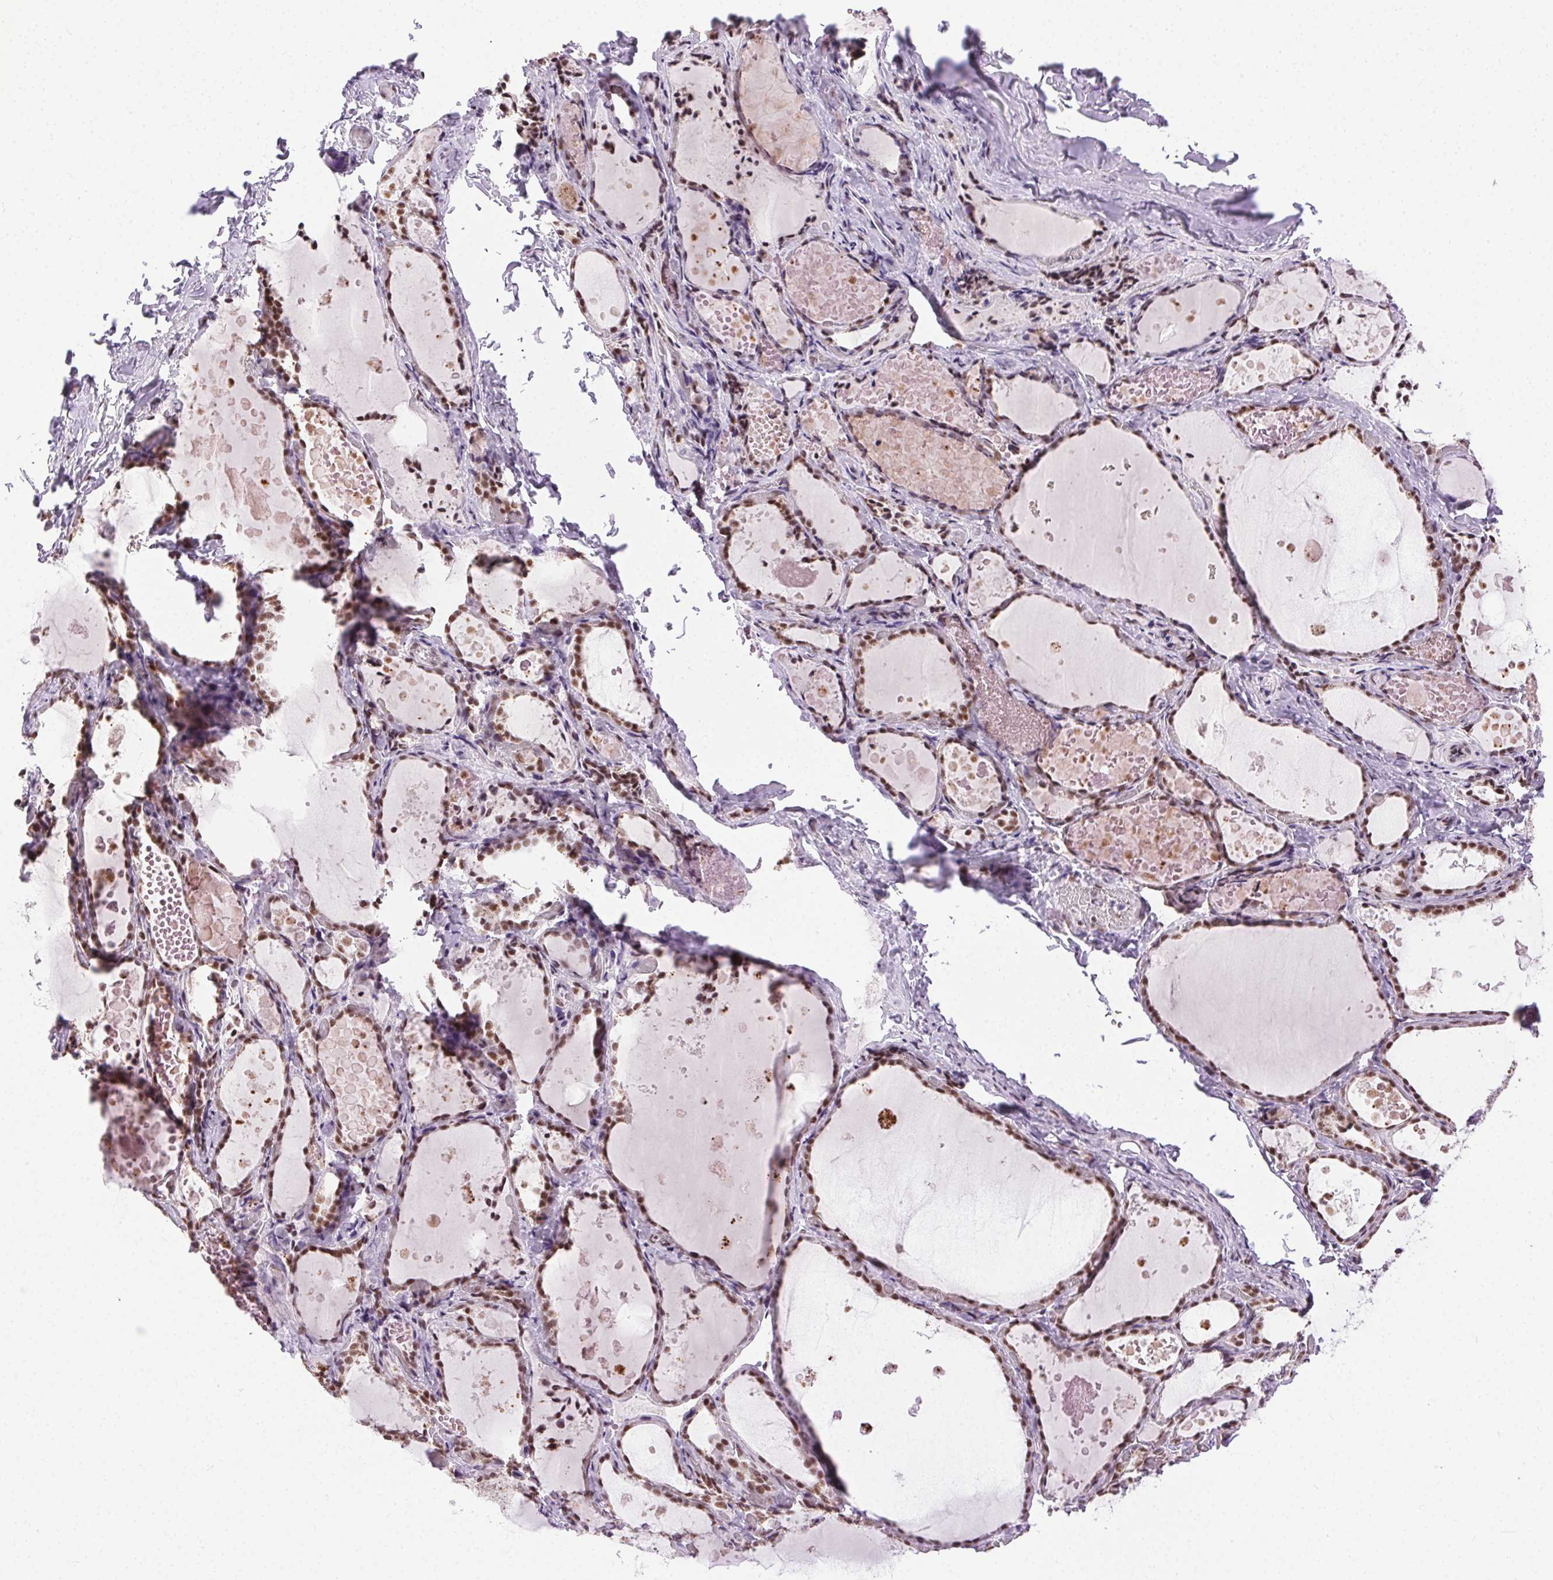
{"staining": {"intensity": "moderate", "quantity": ">75%", "location": "nuclear"}, "tissue": "thyroid gland", "cell_type": "Glandular cells", "image_type": "normal", "snomed": [{"axis": "morphology", "description": "Normal tissue, NOS"}, {"axis": "topography", "description": "Thyroid gland"}], "caption": "Brown immunohistochemical staining in benign human thyroid gland exhibits moderate nuclear expression in approximately >75% of glandular cells. (DAB (3,3'-diaminobenzidine) = brown stain, brightfield microscopy at high magnification).", "gene": "TRA2B", "patient": {"sex": "female", "age": 56}}